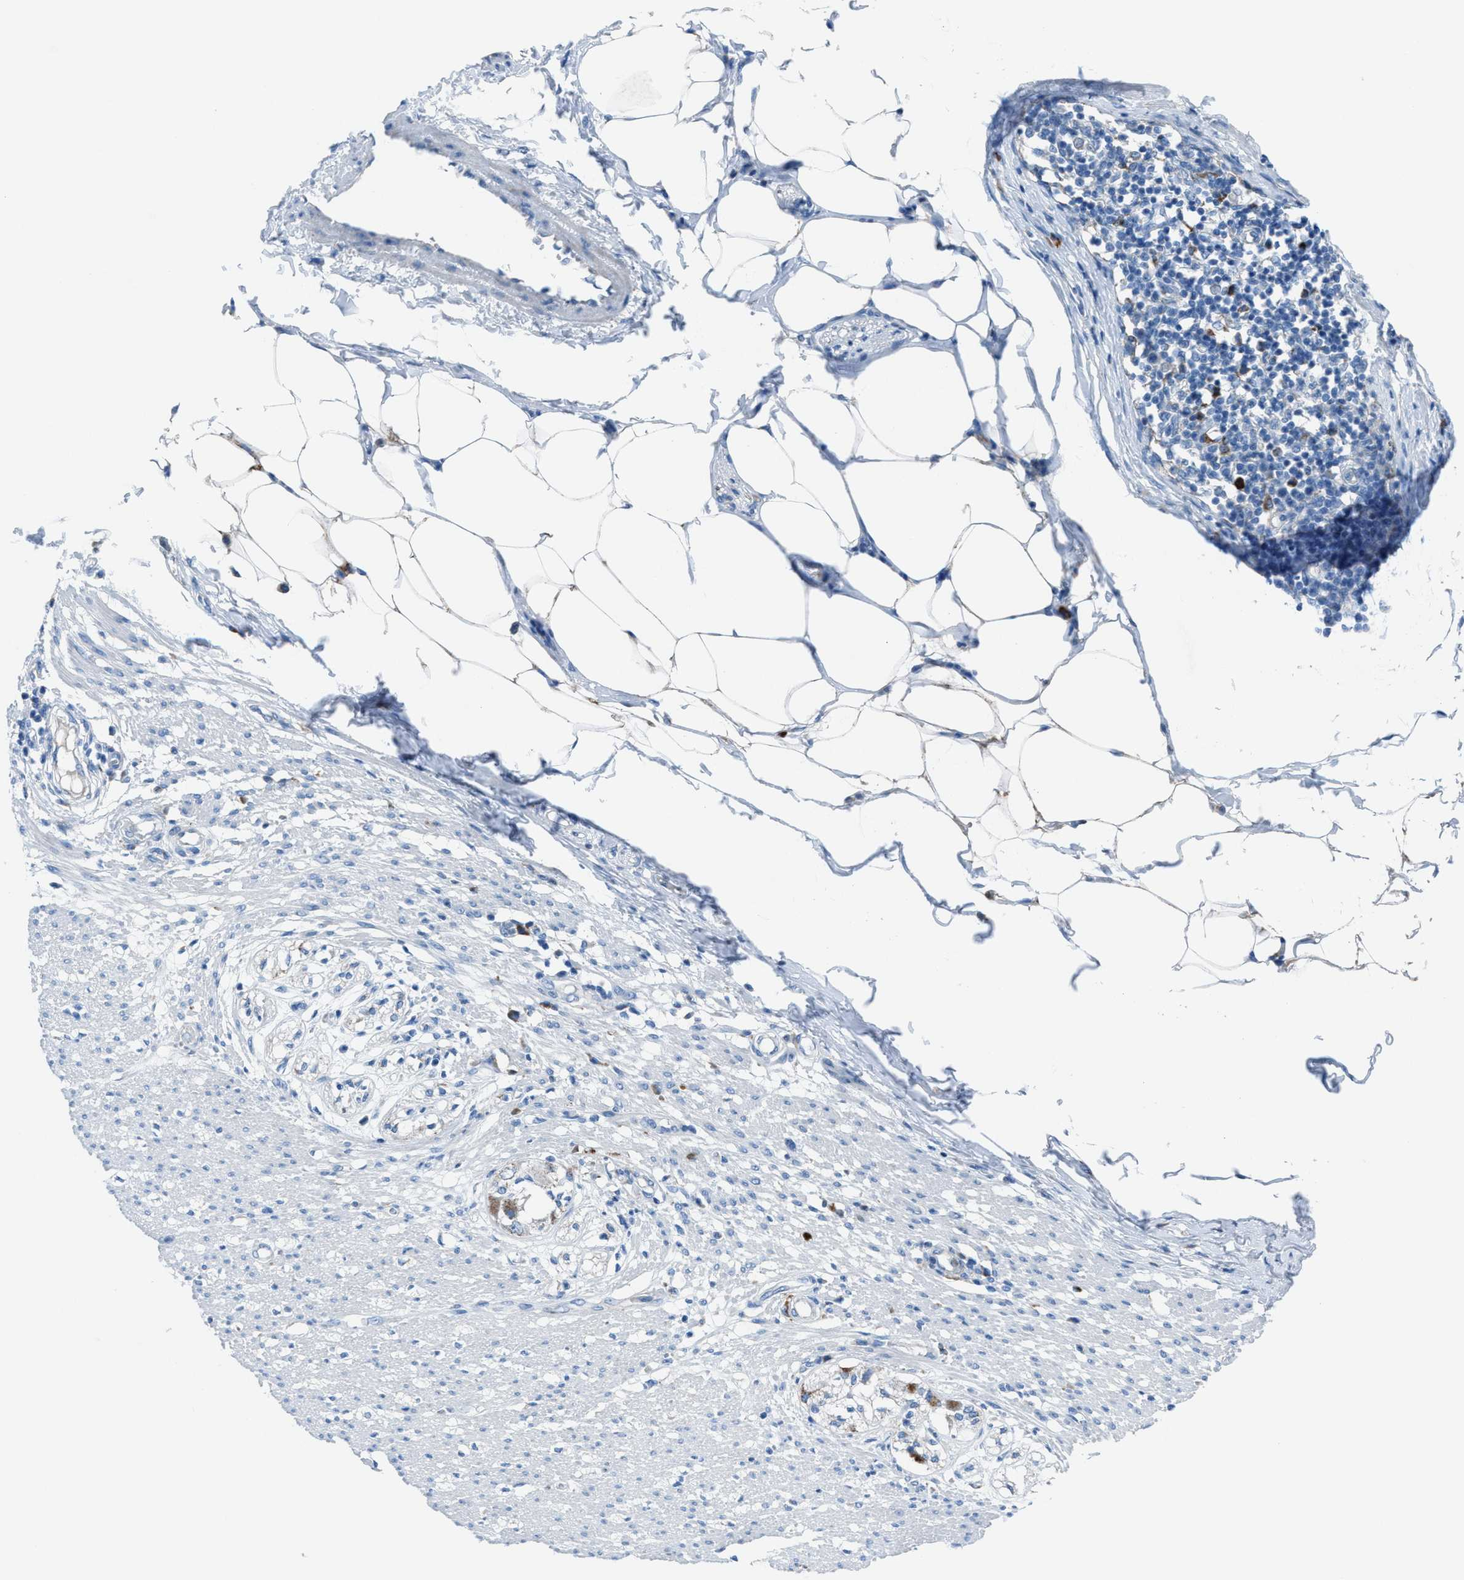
{"staining": {"intensity": "negative", "quantity": "none", "location": "none"}, "tissue": "smooth muscle", "cell_type": "Smooth muscle cells", "image_type": "normal", "snomed": [{"axis": "morphology", "description": "Normal tissue, NOS"}, {"axis": "morphology", "description": "Adenocarcinoma, NOS"}, {"axis": "topography", "description": "Colon"}, {"axis": "topography", "description": "Peripheral nerve tissue"}], "caption": "DAB (3,3'-diaminobenzidine) immunohistochemical staining of unremarkable smooth muscle displays no significant staining in smooth muscle cells.", "gene": "CD1B", "patient": {"sex": "male", "age": 14}}